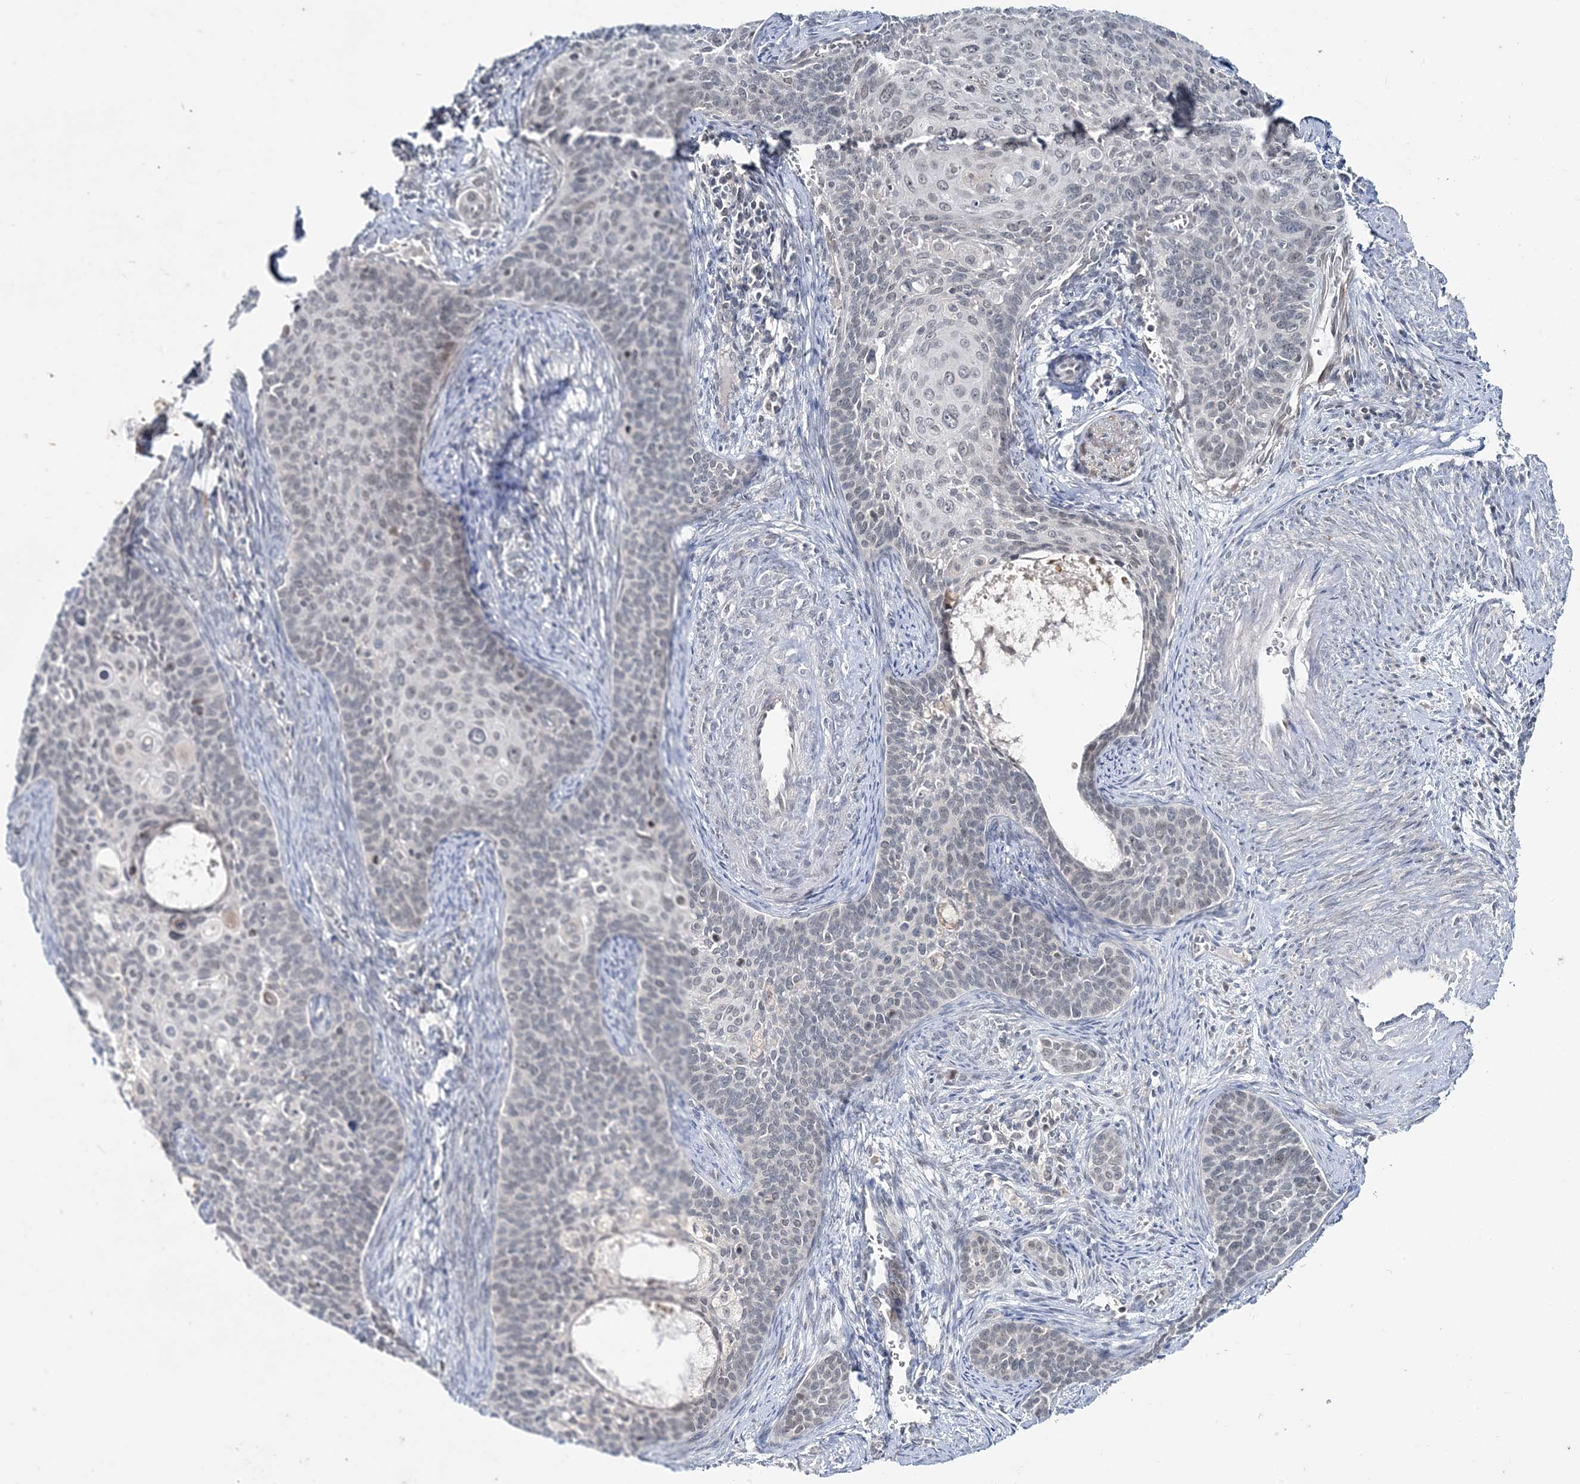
{"staining": {"intensity": "weak", "quantity": "<25%", "location": "nuclear"}, "tissue": "cervical cancer", "cell_type": "Tumor cells", "image_type": "cancer", "snomed": [{"axis": "morphology", "description": "Squamous cell carcinoma, NOS"}, {"axis": "topography", "description": "Cervix"}], "caption": "Protein analysis of squamous cell carcinoma (cervical) displays no significant staining in tumor cells.", "gene": "LEXM", "patient": {"sex": "female", "age": 33}}